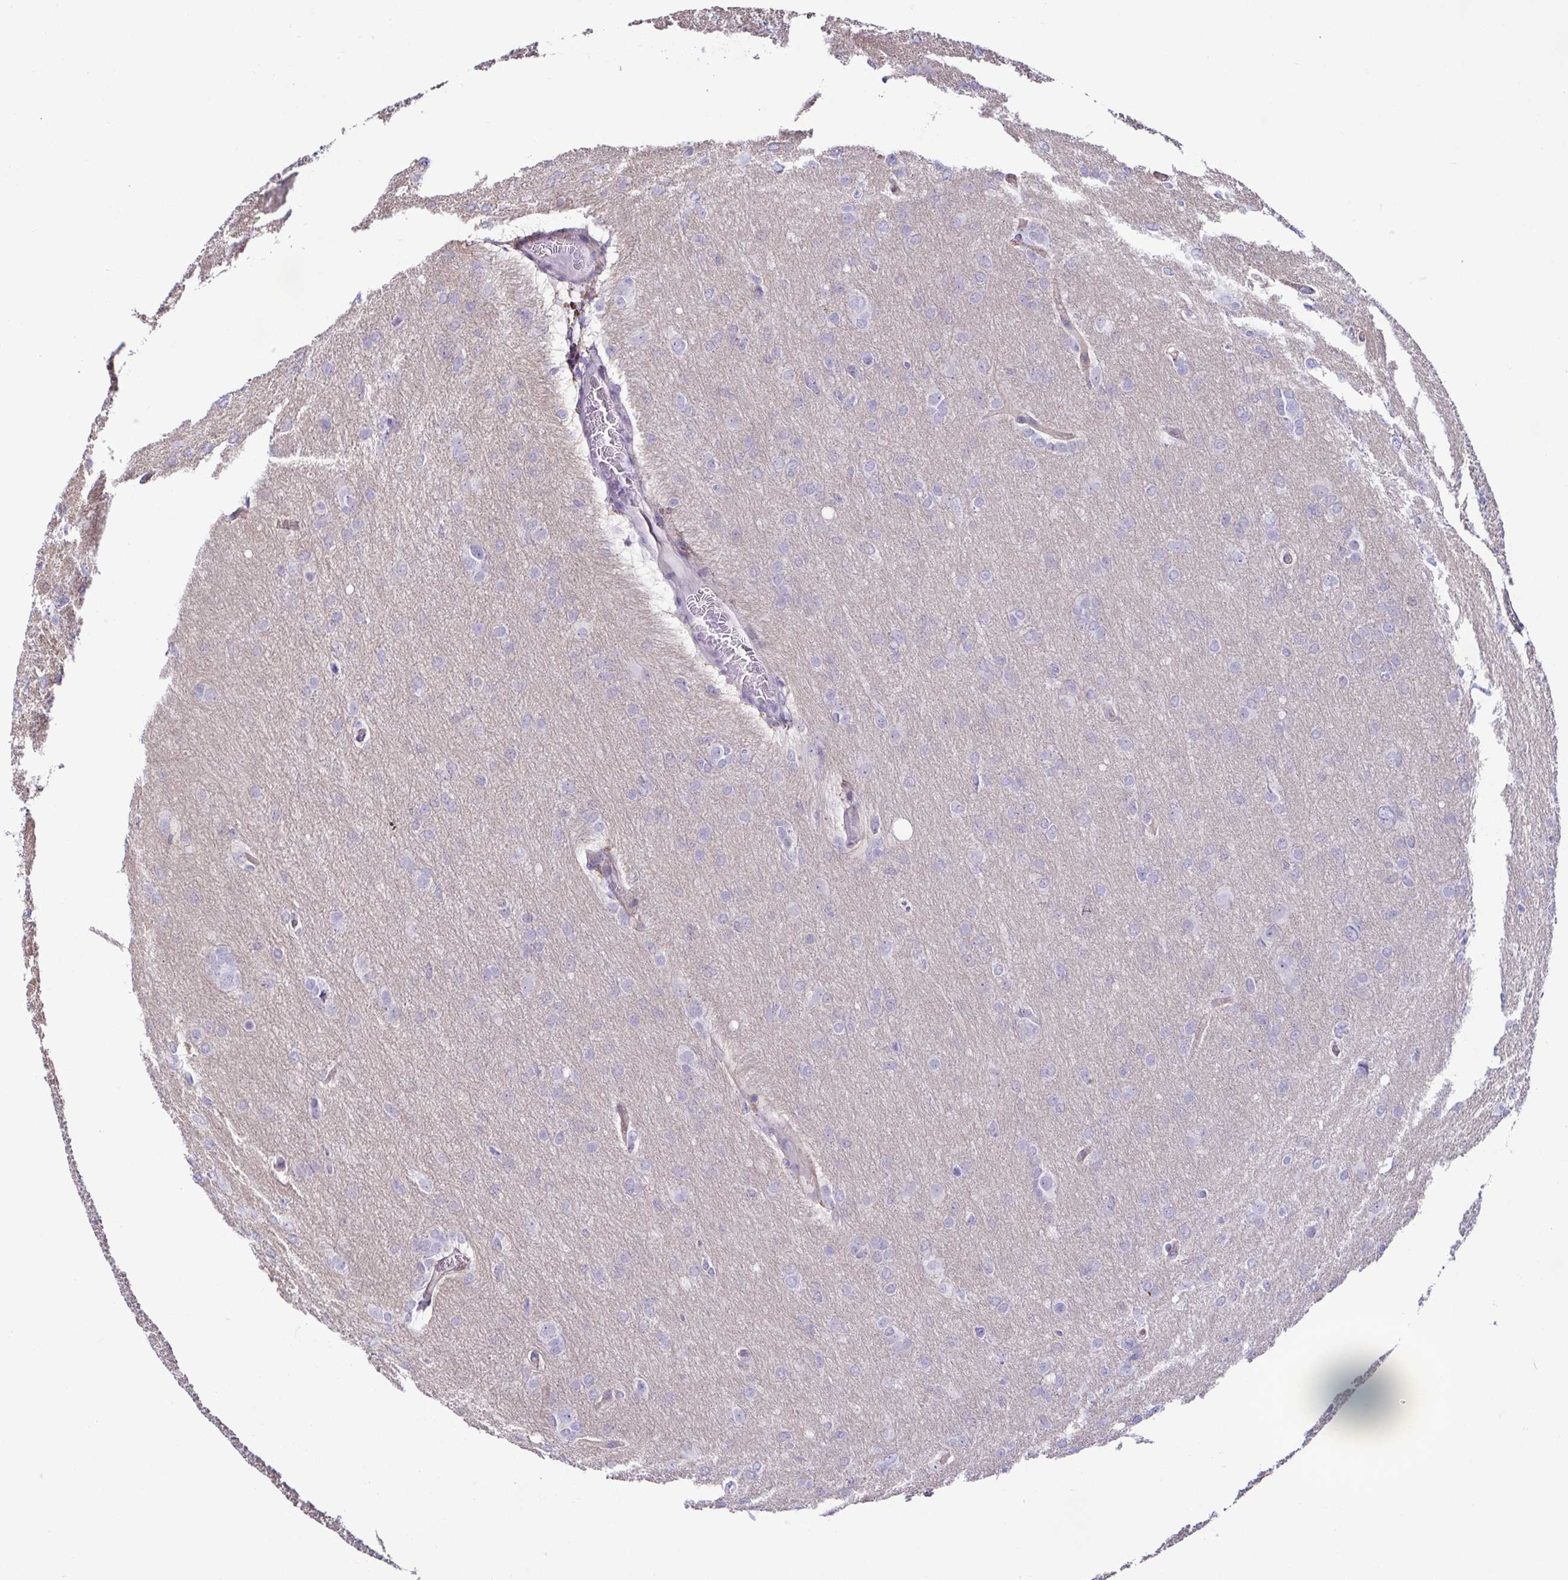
{"staining": {"intensity": "negative", "quantity": "none", "location": "none"}, "tissue": "glioma", "cell_type": "Tumor cells", "image_type": "cancer", "snomed": [{"axis": "morphology", "description": "Glioma, malignant, High grade"}, {"axis": "topography", "description": "Brain"}], "caption": "There is no significant positivity in tumor cells of high-grade glioma (malignant).", "gene": "CASP14", "patient": {"sex": "male", "age": 53}}